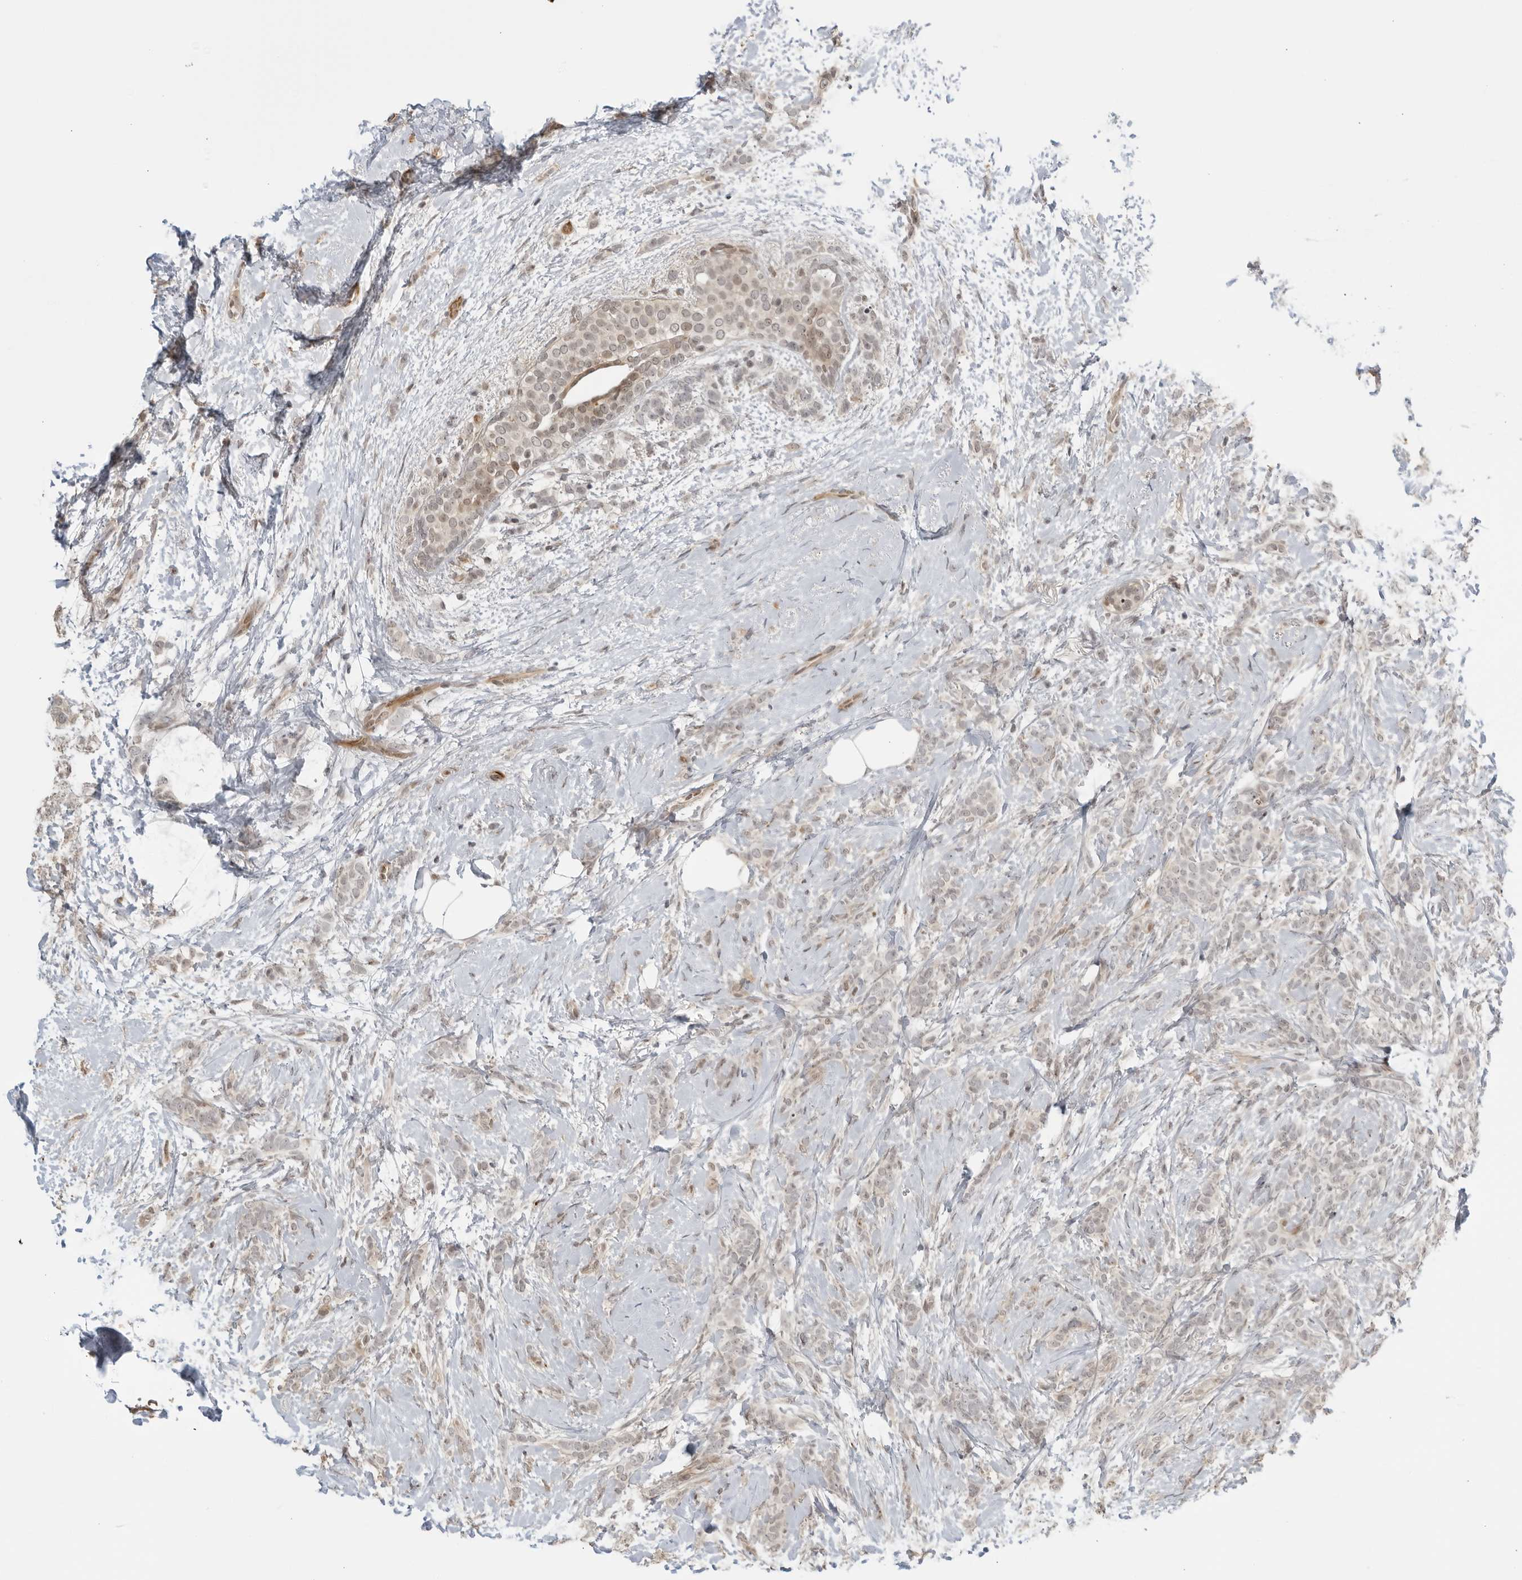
{"staining": {"intensity": "weak", "quantity": "<25%", "location": "cytoplasmic/membranous"}, "tissue": "breast cancer", "cell_type": "Tumor cells", "image_type": "cancer", "snomed": [{"axis": "morphology", "description": "Lobular carcinoma, in situ"}, {"axis": "morphology", "description": "Lobular carcinoma"}, {"axis": "topography", "description": "Breast"}], "caption": "This is an immunohistochemistry (IHC) micrograph of breast lobular carcinoma. There is no positivity in tumor cells.", "gene": "TCF21", "patient": {"sex": "female", "age": 41}}